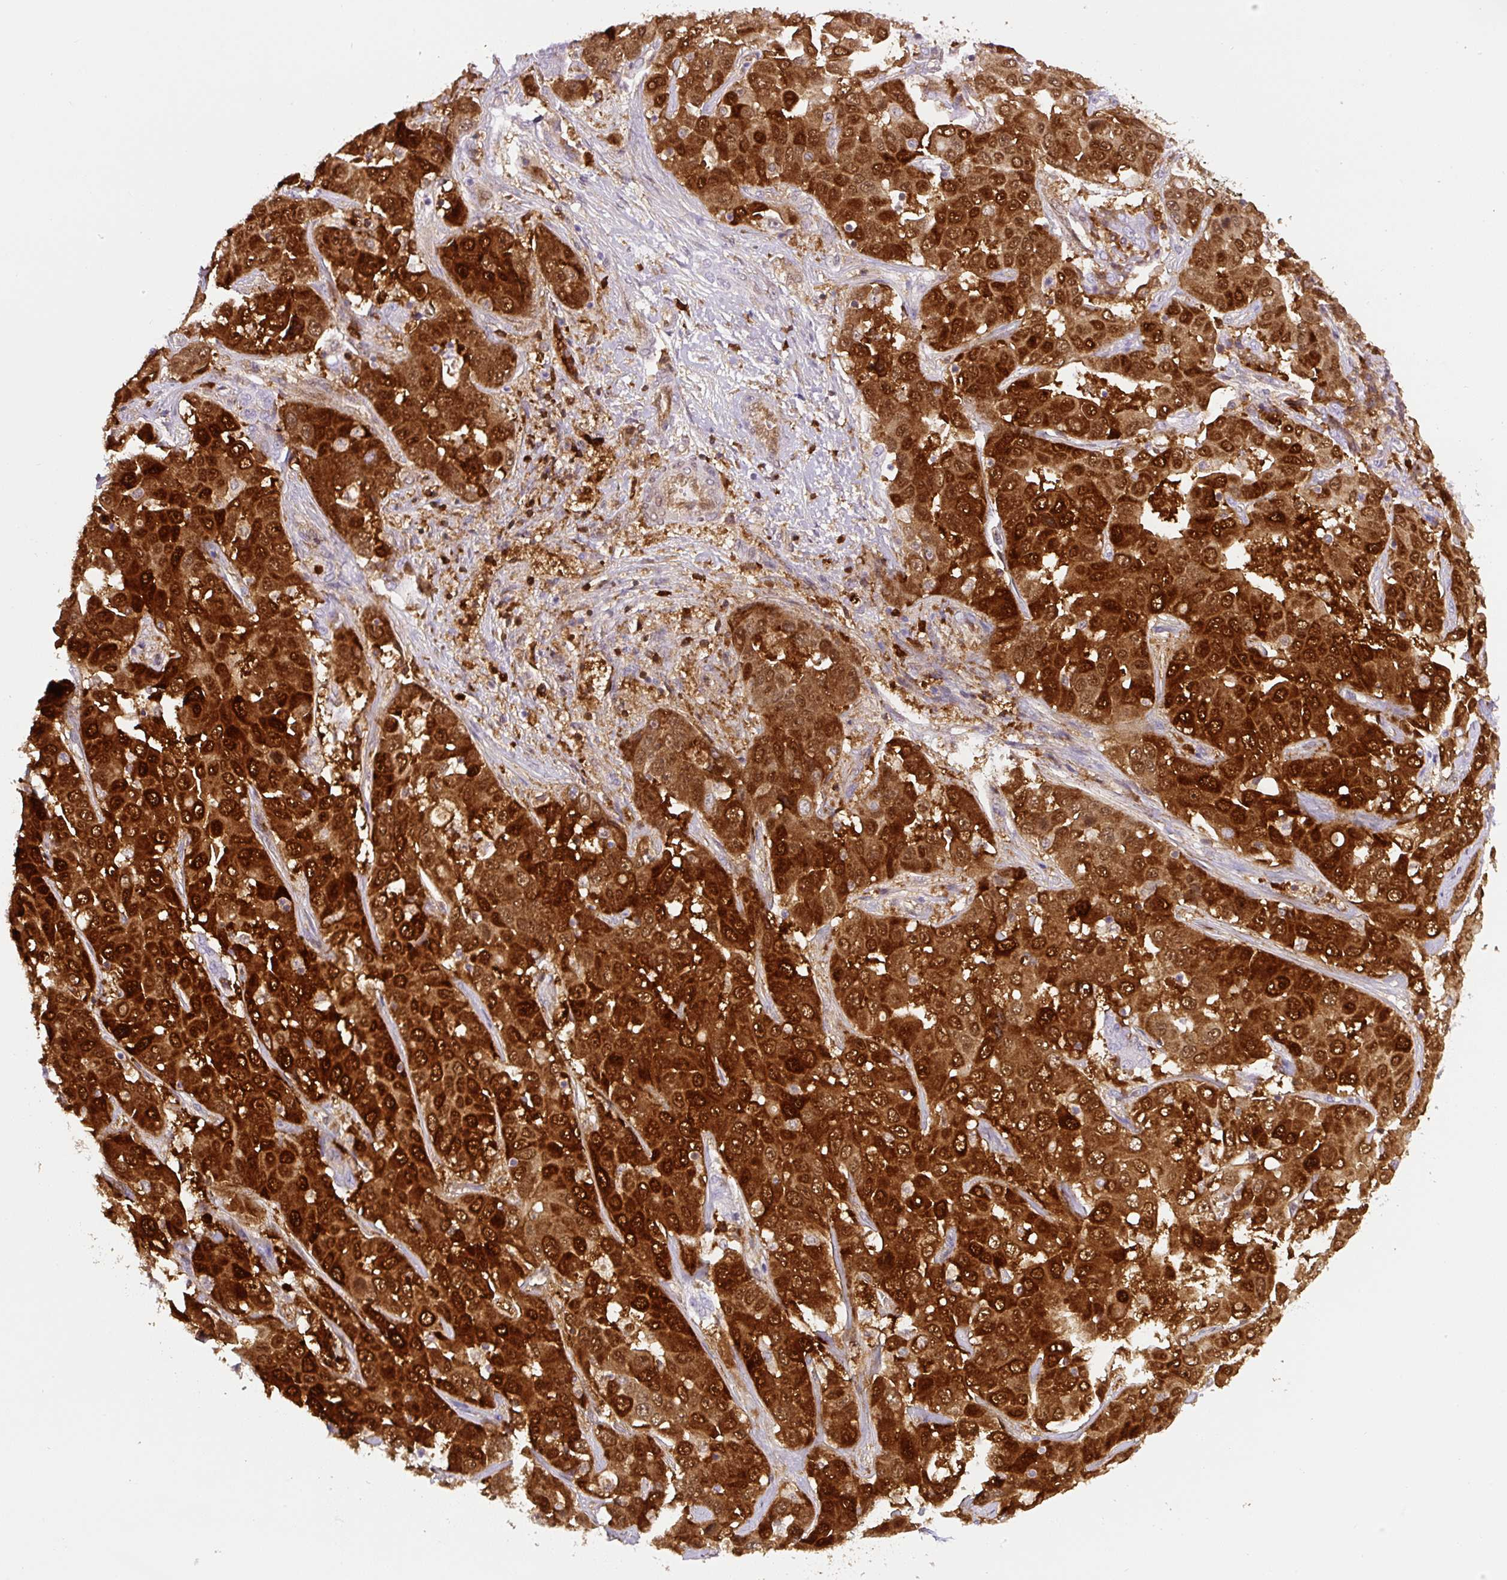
{"staining": {"intensity": "strong", "quantity": ">75%", "location": "cytoplasmic/membranous,nuclear"}, "tissue": "liver cancer", "cell_type": "Tumor cells", "image_type": "cancer", "snomed": [{"axis": "morphology", "description": "Cholangiocarcinoma"}, {"axis": "topography", "description": "Liver"}], "caption": "Immunohistochemical staining of liver cancer displays strong cytoplasmic/membranous and nuclear protein staining in about >75% of tumor cells.", "gene": "ANXA1", "patient": {"sex": "female", "age": 52}}